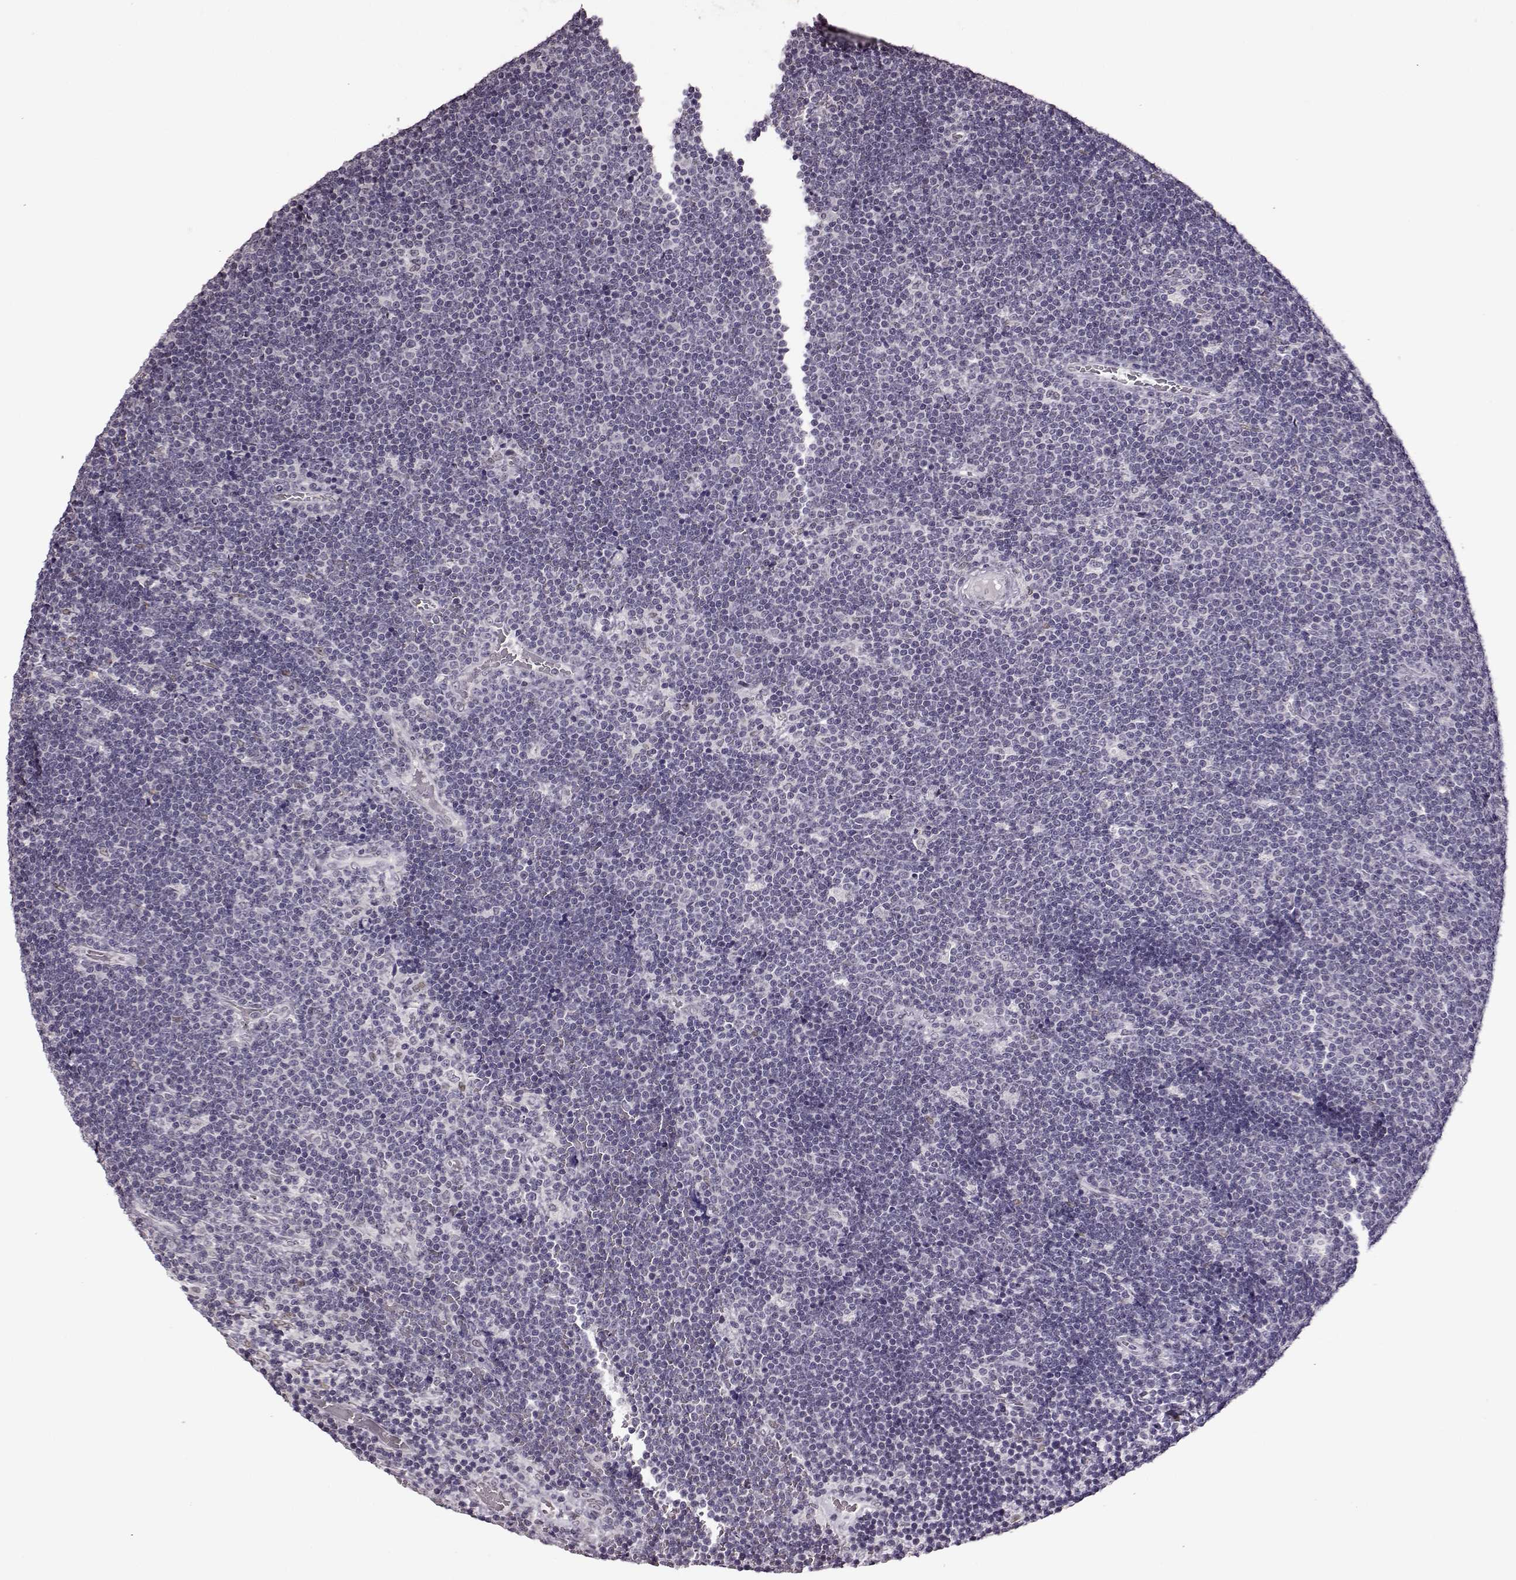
{"staining": {"intensity": "negative", "quantity": "none", "location": "none"}, "tissue": "lymphoma", "cell_type": "Tumor cells", "image_type": "cancer", "snomed": [{"axis": "morphology", "description": "Malignant lymphoma, non-Hodgkin's type, Low grade"}, {"axis": "topography", "description": "Brain"}], "caption": "Lymphoma was stained to show a protein in brown. There is no significant positivity in tumor cells.", "gene": "STX1B", "patient": {"sex": "female", "age": 66}}